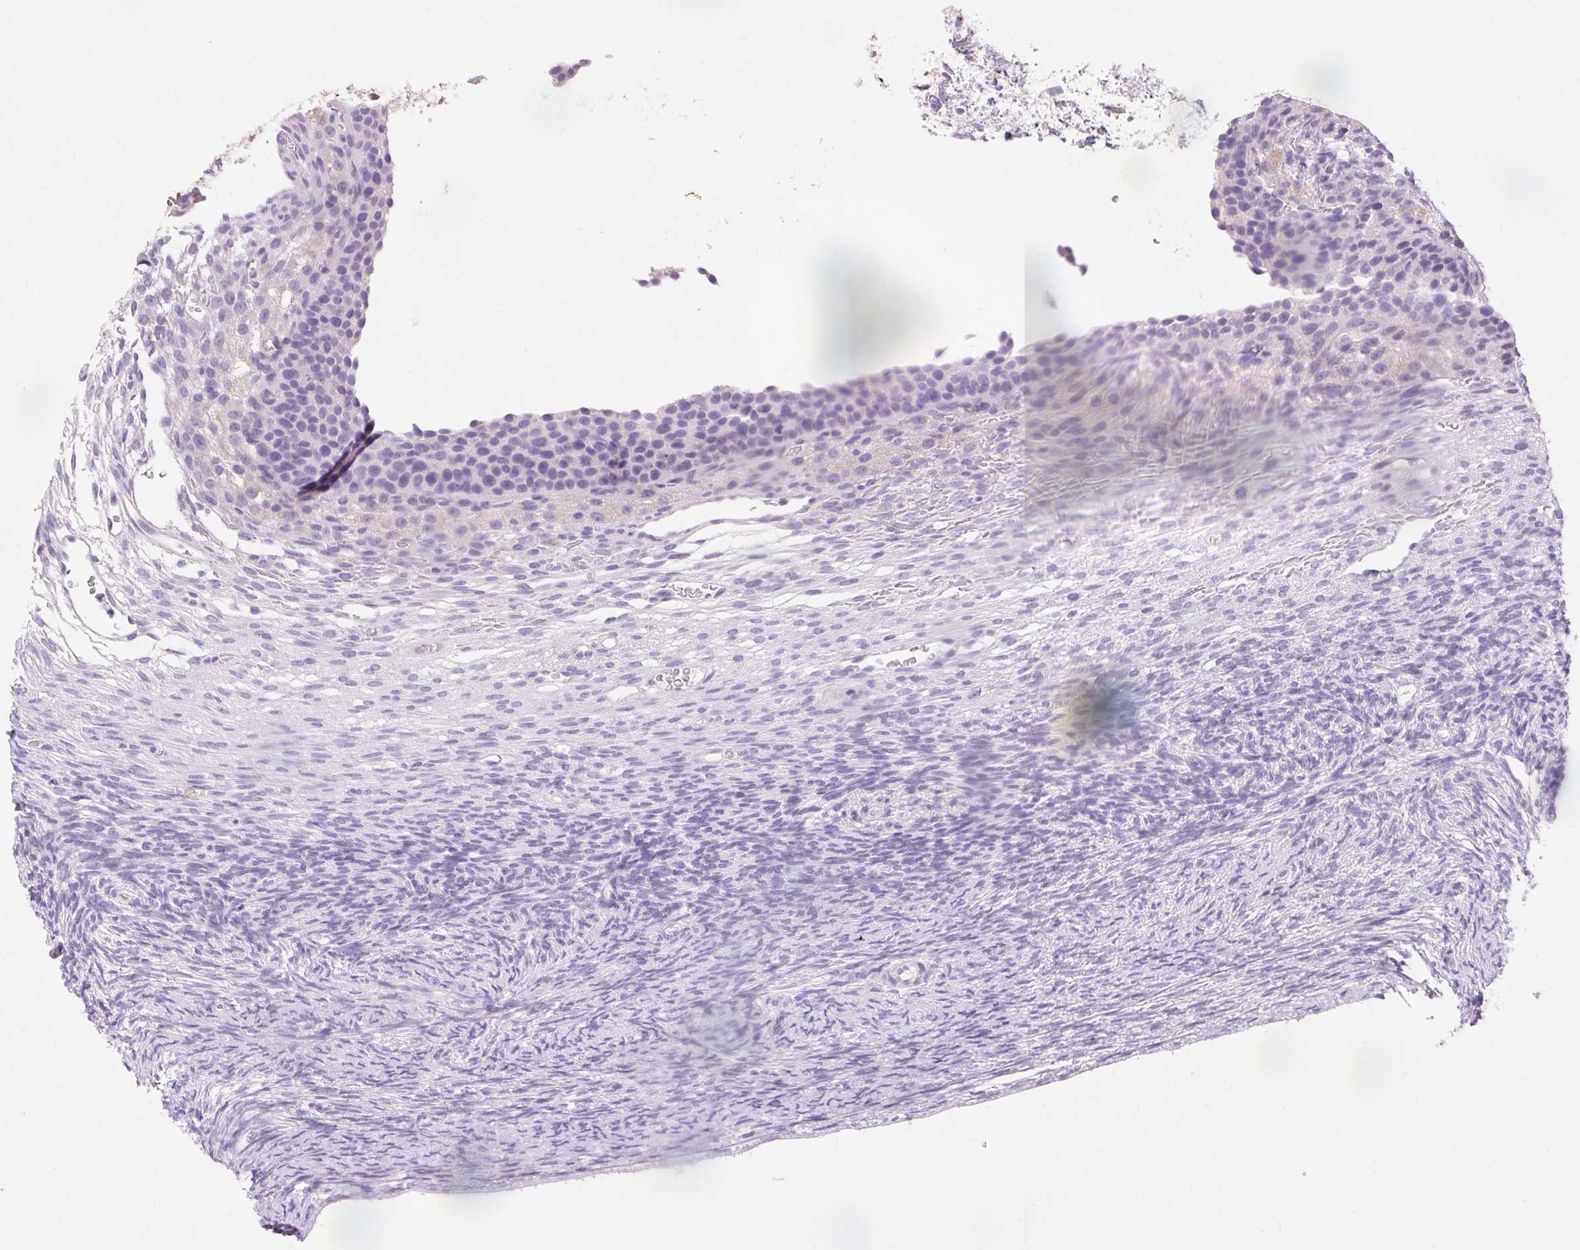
{"staining": {"intensity": "negative", "quantity": "none", "location": "none"}, "tissue": "ovary", "cell_type": "Follicle cells", "image_type": "normal", "snomed": [{"axis": "morphology", "description": "Normal tissue, NOS"}, {"axis": "topography", "description": "Ovary"}], "caption": "IHC image of benign ovary: ovary stained with DAB (3,3'-diaminobenzidine) shows no significant protein expression in follicle cells.", "gene": "ARHGAP11B", "patient": {"sex": "female", "age": 34}}